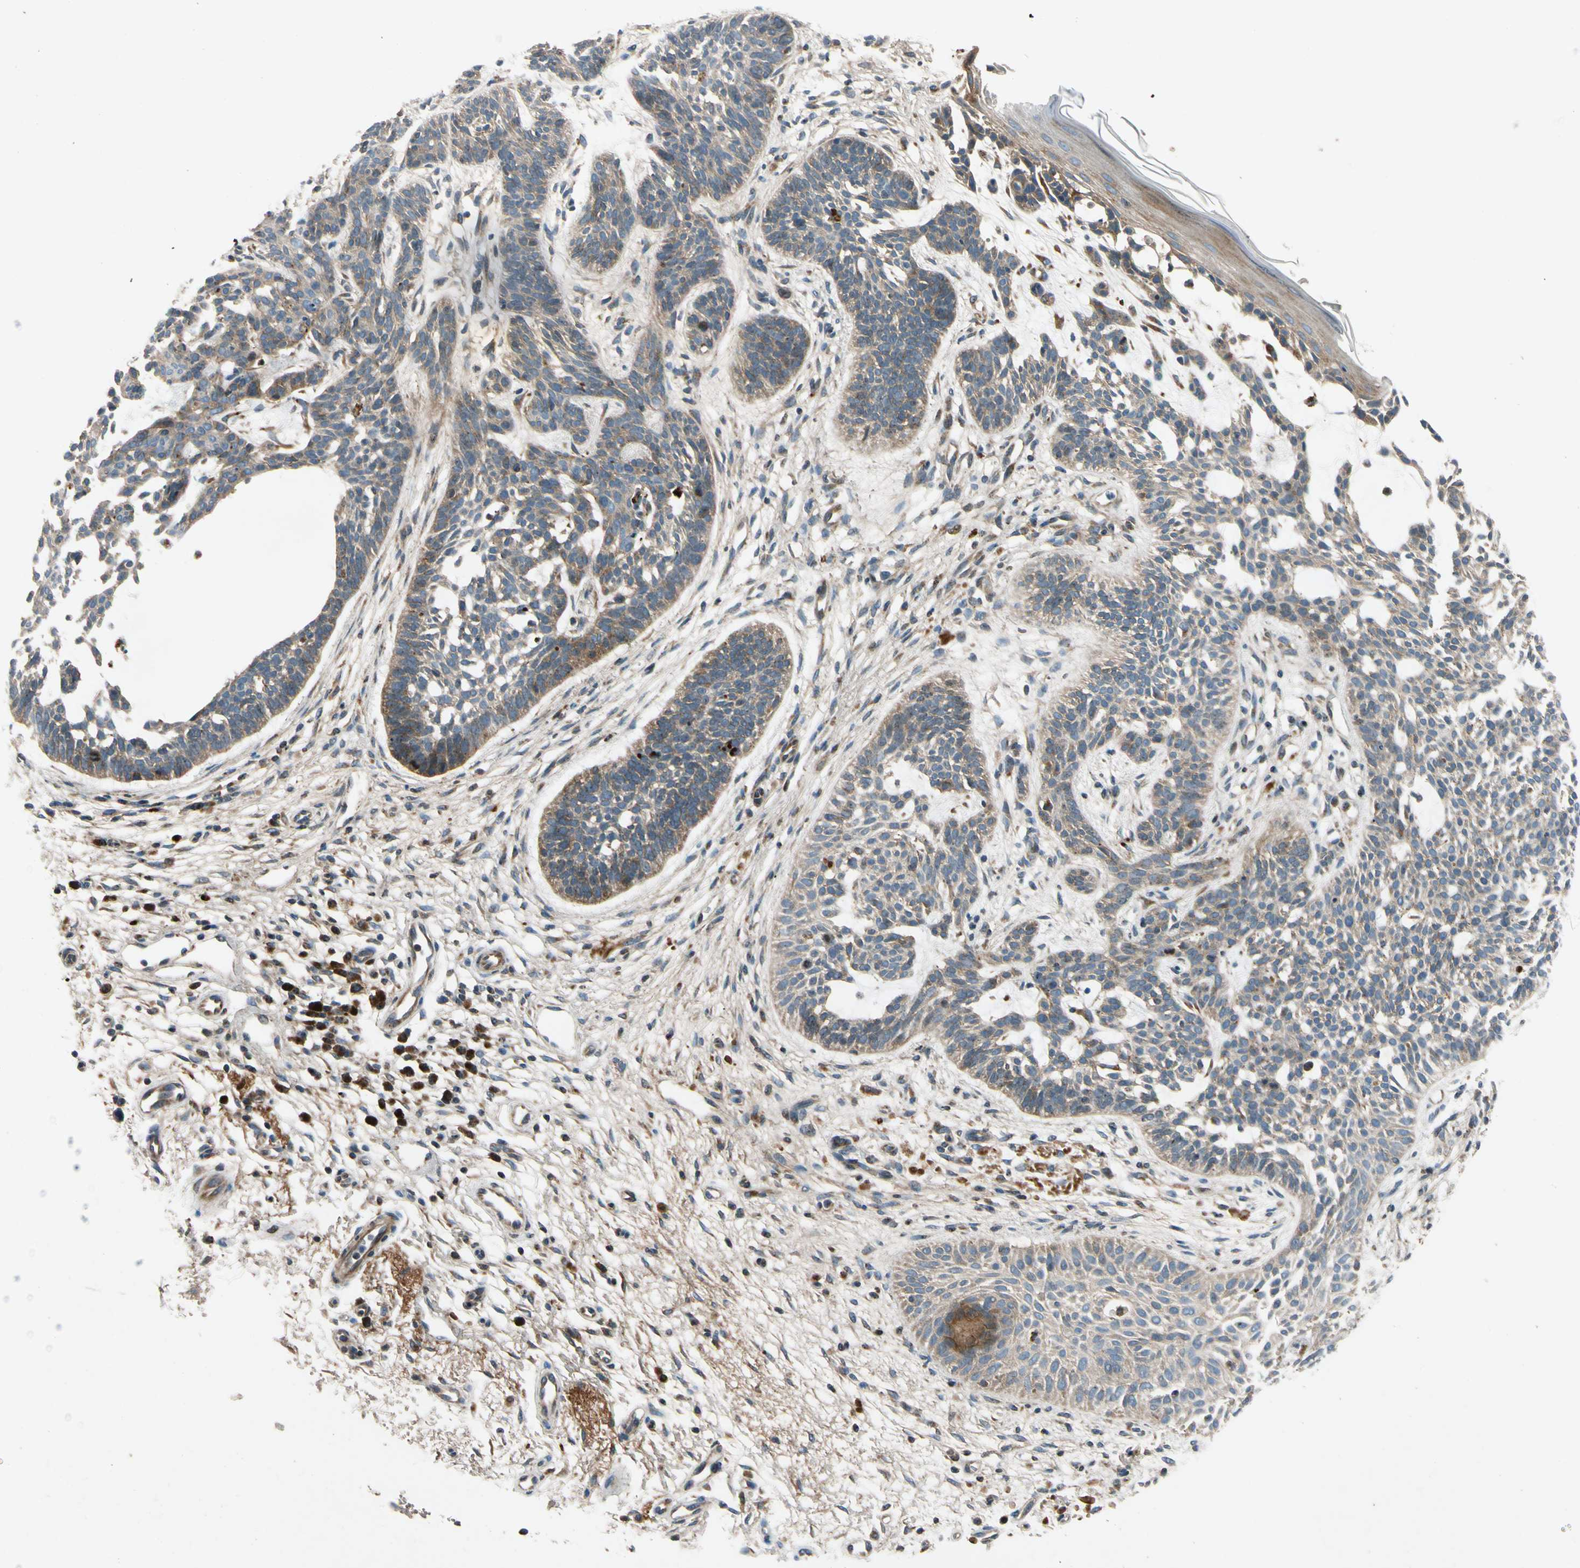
{"staining": {"intensity": "moderate", "quantity": ">75%", "location": "cytoplasmic/membranous"}, "tissue": "skin cancer", "cell_type": "Tumor cells", "image_type": "cancer", "snomed": [{"axis": "morphology", "description": "Normal tissue, NOS"}, {"axis": "morphology", "description": "Basal cell carcinoma"}, {"axis": "topography", "description": "Skin"}], "caption": "Skin cancer stained with a brown dye reveals moderate cytoplasmic/membranous positive staining in approximately >75% of tumor cells.", "gene": "MST1R", "patient": {"sex": "female", "age": 69}}